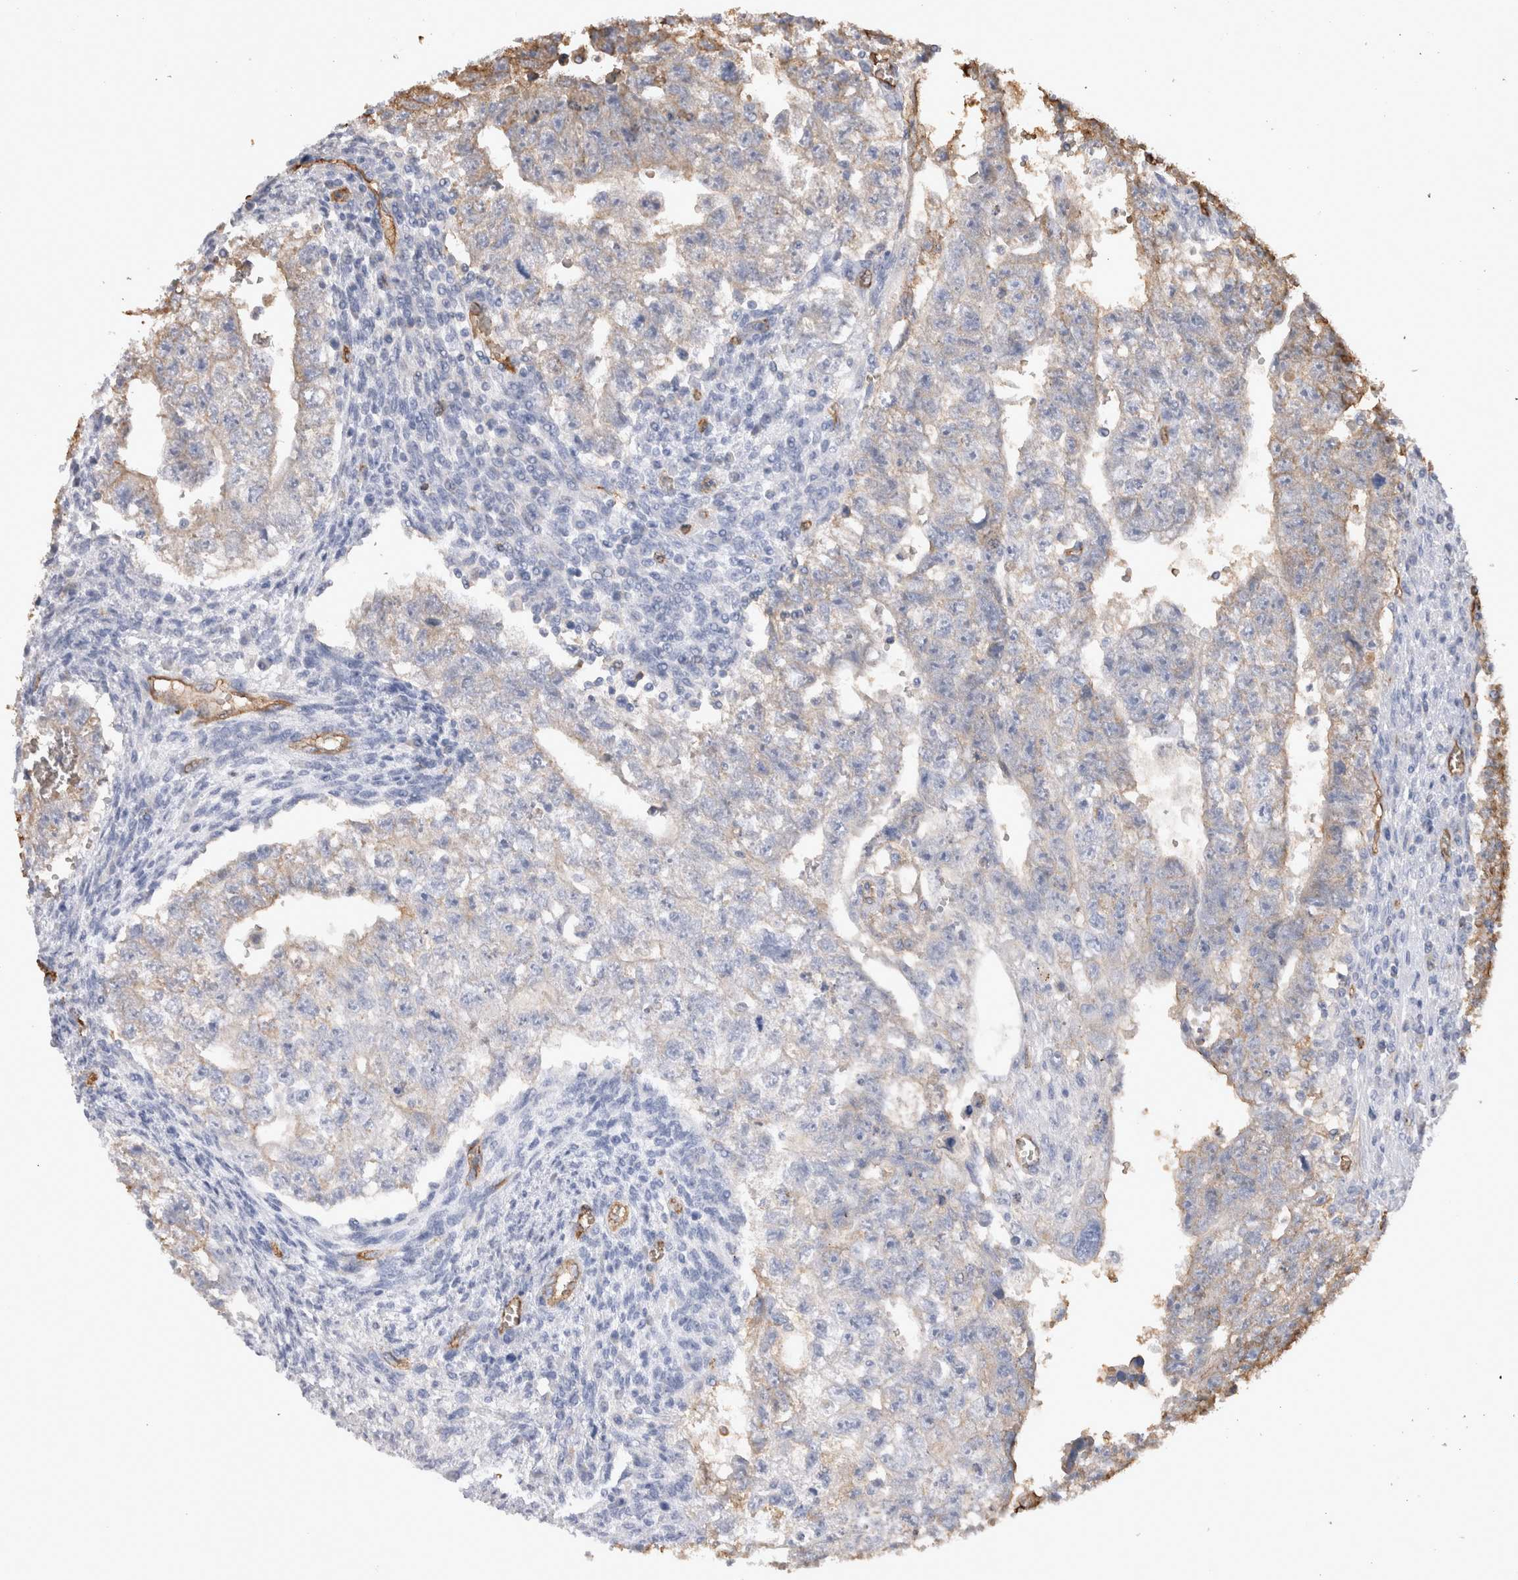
{"staining": {"intensity": "weak", "quantity": "<25%", "location": "cytoplasmic/membranous"}, "tissue": "testis cancer", "cell_type": "Tumor cells", "image_type": "cancer", "snomed": [{"axis": "morphology", "description": "Seminoma, NOS"}, {"axis": "morphology", "description": "Carcinoma, Embryonal, NOS"}, {"axis": "topography", "description": "Testis"}], "caption": "DAB (3,3'-diaminobenzidine) immunohistochemical staining of human seminoma (testis) reveals no significant expression in tumor cells.", "gene": "IL17RC", "patient": {"sex": "male", "age": 38}}